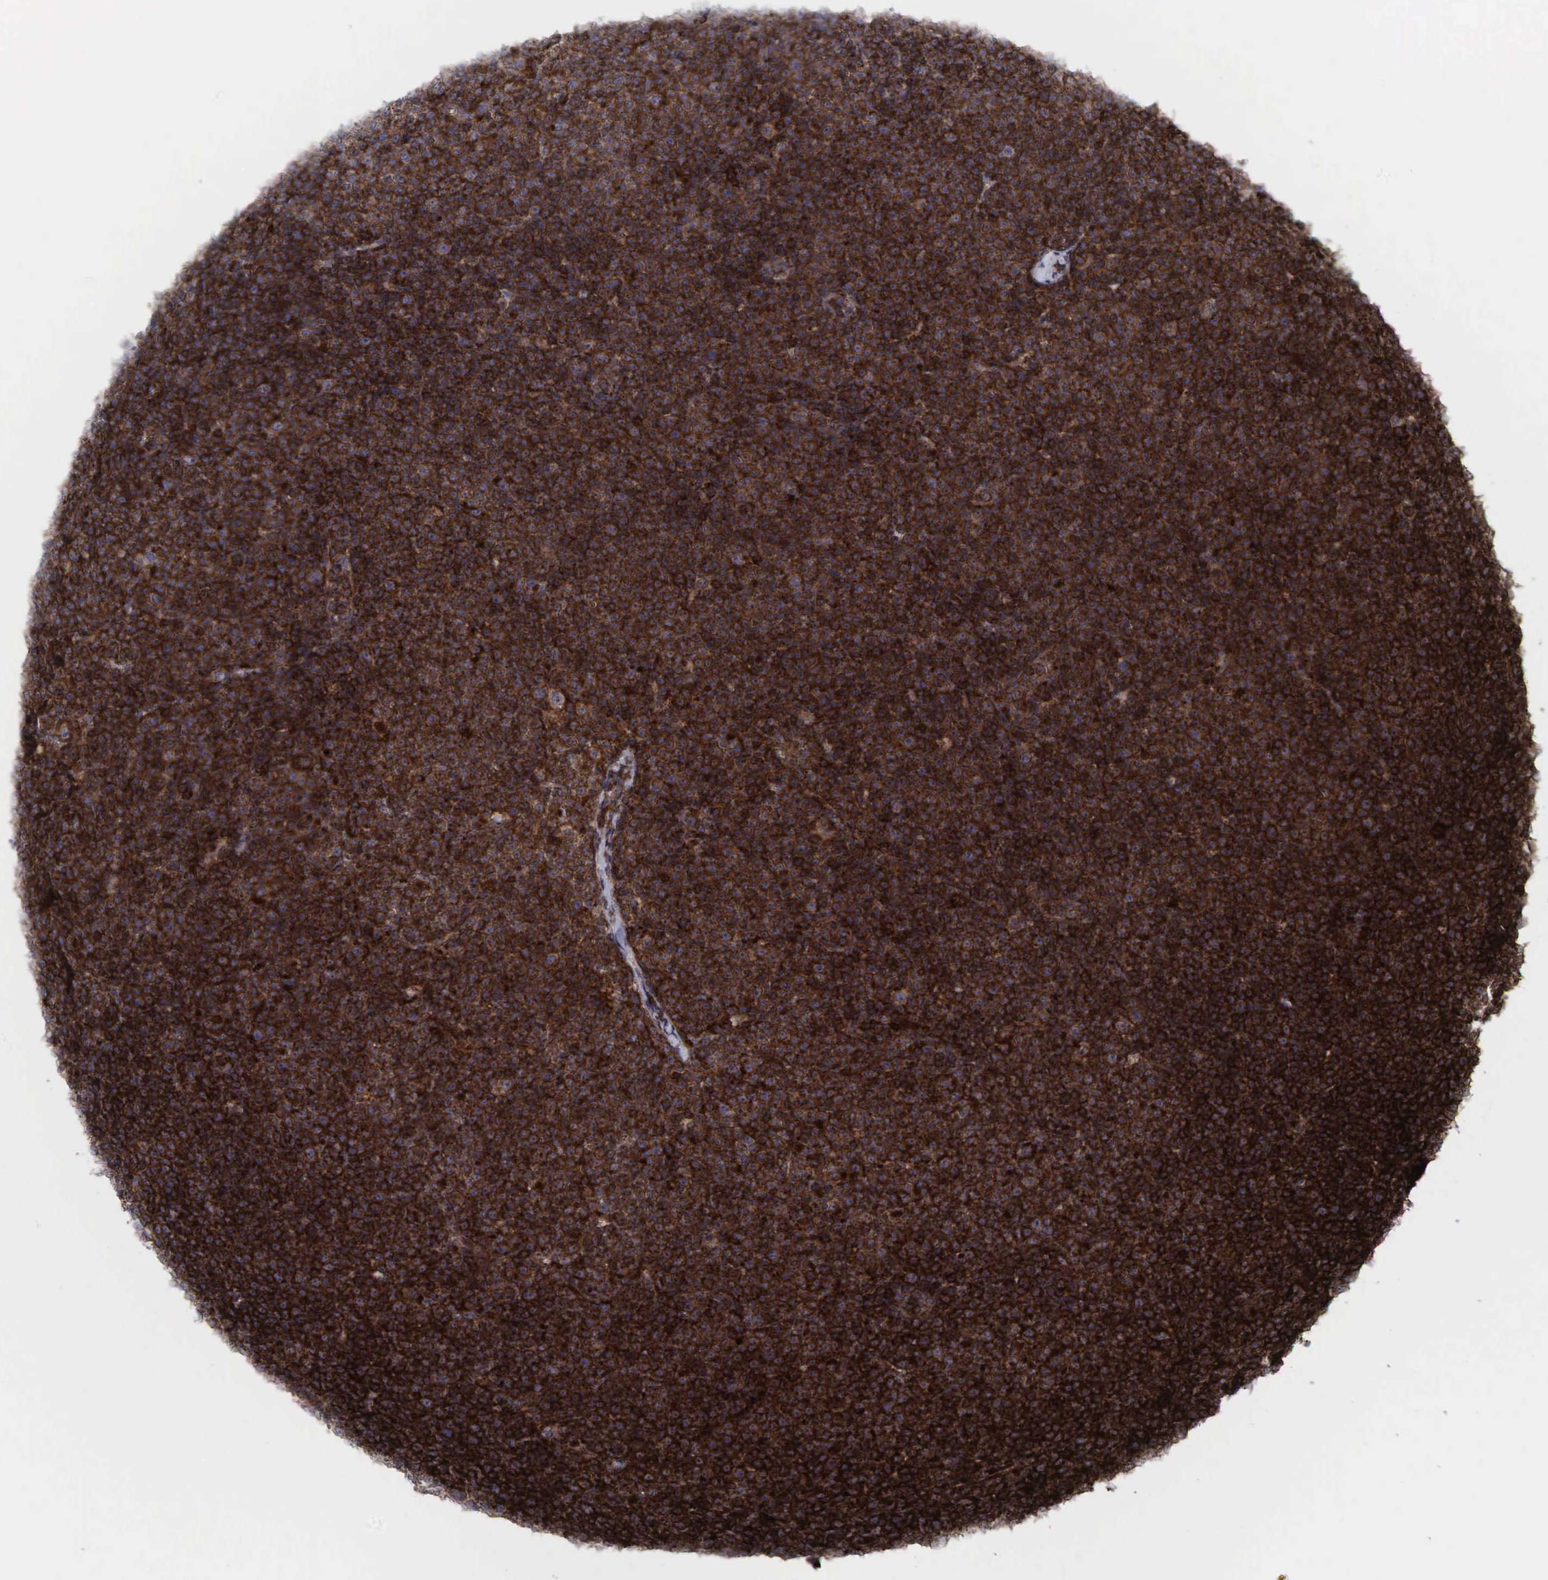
{"staining": {"intensity": "strong", "quantity": ">75%", "location": "cytoplasmic/membranous"}, "tissue": "lymphoma", "cell_type": "Tumor cells", "image_type": "cancer", "snomed": [{"axis": "morphology", "description": "Malignant lymphoma, non-Hodgkin's type, Low grade"}, {"axis": "topography", "description": "Lymph node"}], "caption": "There is high levels of strong cytoplasmic/membranous staining in tumor cells of malignant lymphoma, non-Hodgkin's type (low-grade), as demonstrated by immunohistochemical staining (brown color).", "gene": "GPRASP1", "patient": {"sex": "male", "age": 50}}